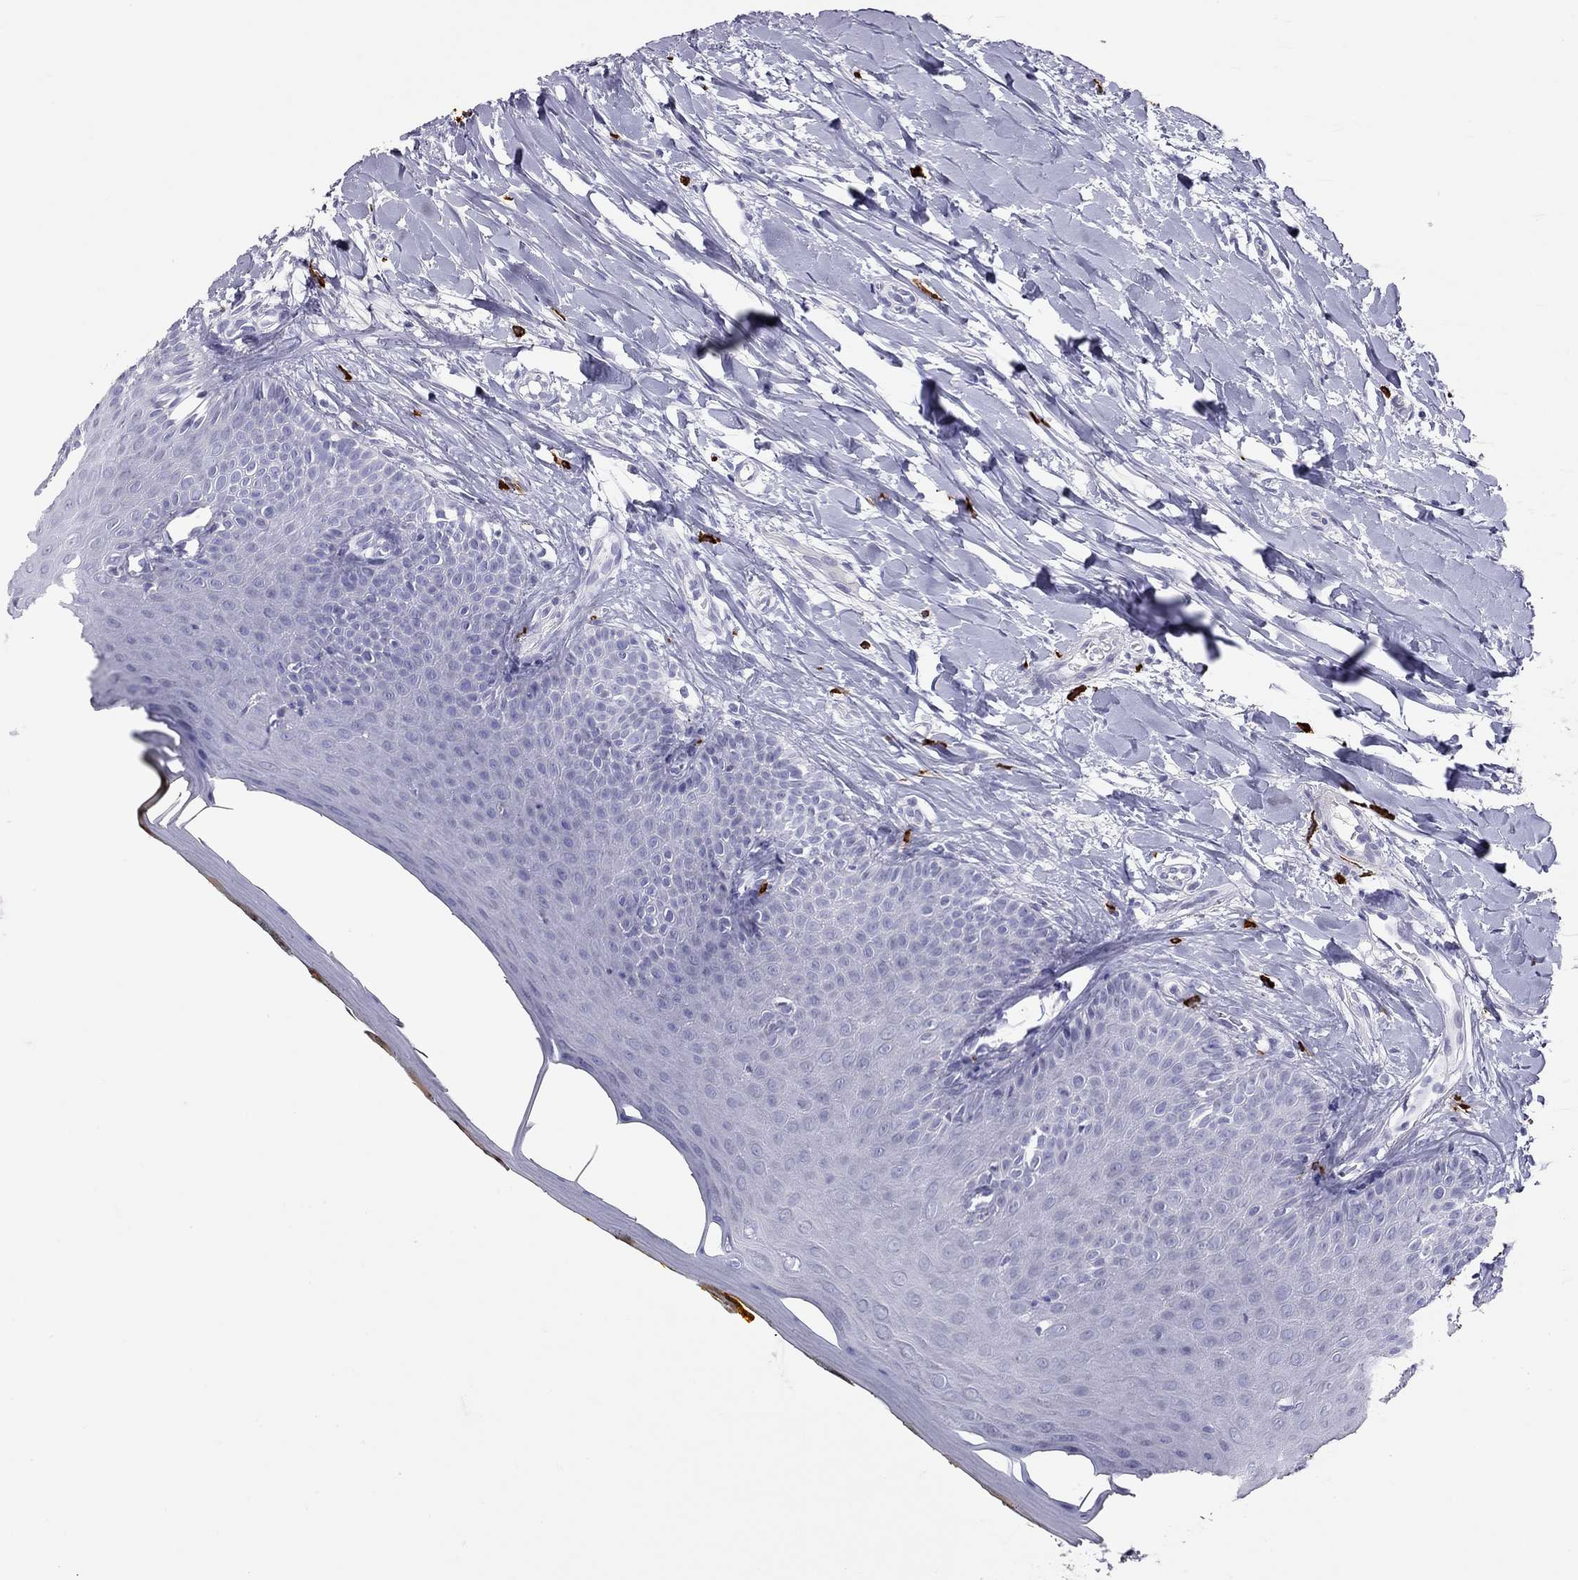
{"staining": {"intensity": "negative", "quantity": "none", "location": "none"}, "tissue": "oral mucosa", "cell_type": "Squamous epithelial cells", "image_type": "normal", "snomed": [{"axis": "morphology", "description": "Normal tissue, NOS"}, {"axis": "topography", "description": "Oral tissue"}], "caption": "Protein analysis of unremarkable oral mucosa shows no significant staining in squamous epithelial cells. The staining is performed using DAB (3,3'-diaminobenzidine) brown chromogen with nuclei counter-stained in using hematoxylin.", "gene": "IL17REL", "patient": {"sex": "female", "age": 43}}